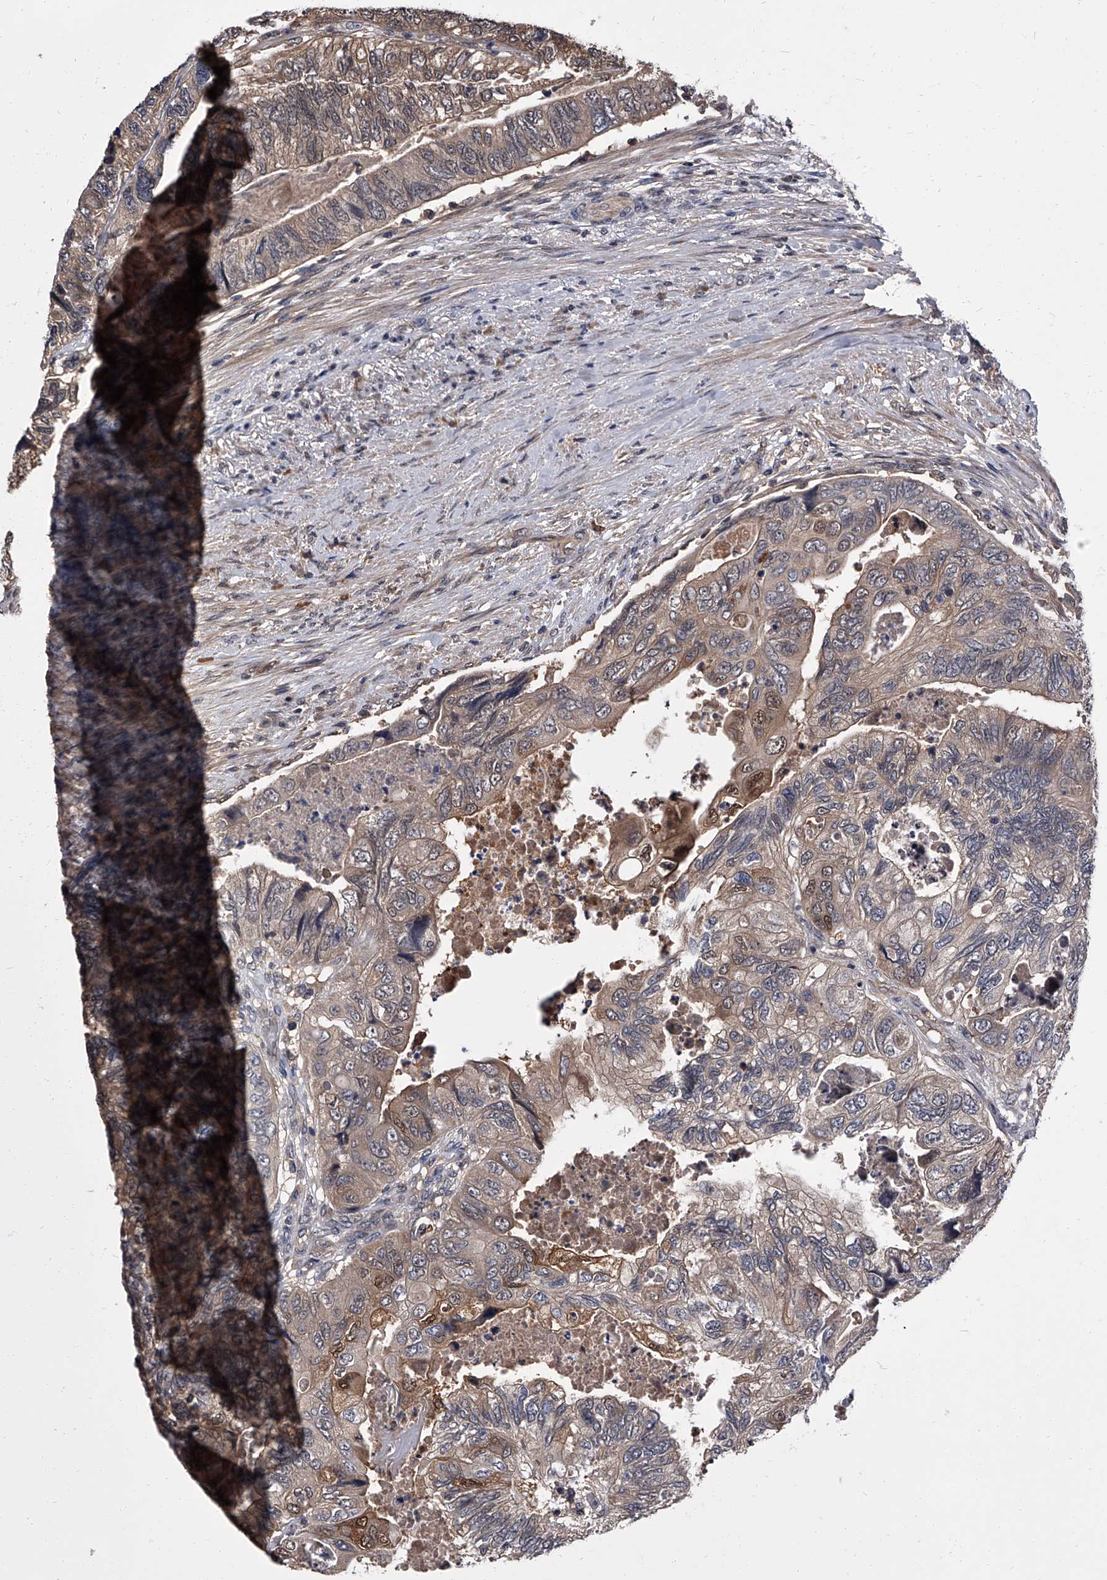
{"staining": {"intensity": "weak", "quantity": "25%-75%", "location": "cytoplasmic/membranous,nuclear"}, "tissue": "colorectal cancer", "cell_type": "Tumor cells", "image_type": "cancer", "snomed": [{"axis": "morphology", "description": "Adenocarcinoma, NOS"}, {"axis": "topography", "description": "Rectum"}], "caption": "Immunohistochemical staining of human adenocarcinoma (colorectal) exhibits low levels of weak cytoplasmic/membranous and nuclear protein positivity in approximately 25%-75% of tumor cells.", "gene": "SLC18B1", "patient": {"sex": "male", "age": 63}}